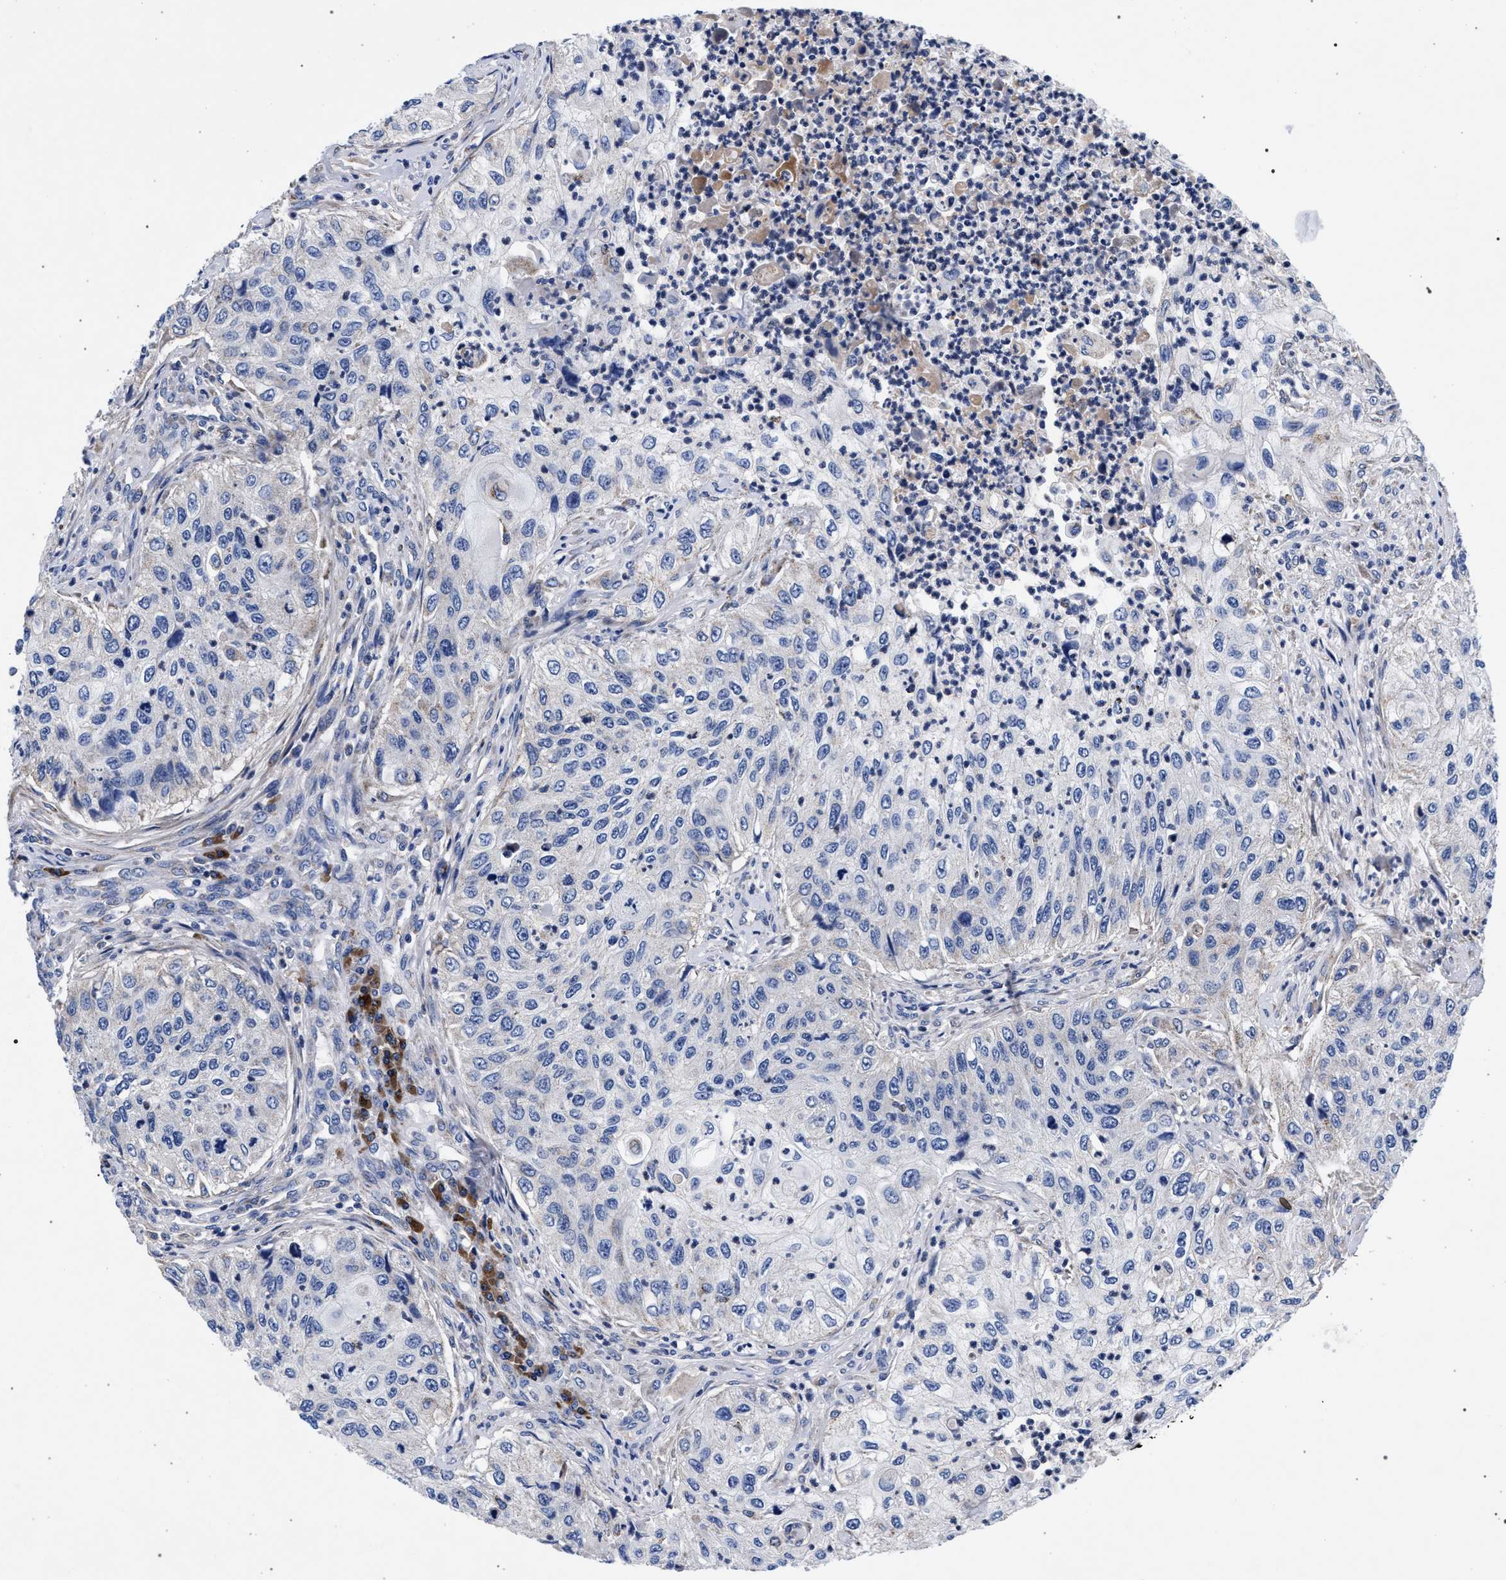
{"staining": {"intensity": "negative", "quantity": "none", "location": "none"}, "tissue": "urothelial cancer", "cell_type": "Tumor cells", "image_type": "cancer", "snomed": [{"axis": "morphology", "description": "Urothelial carcinoma, High grade"}, {"axis": "topography", "description": "Urinary bladder"}], "caption": "Tumor cells show no significant protein positivity in urothelial cancer.", "gene": "ACOX1", "patient": {"sex": "female", "age": 60}}